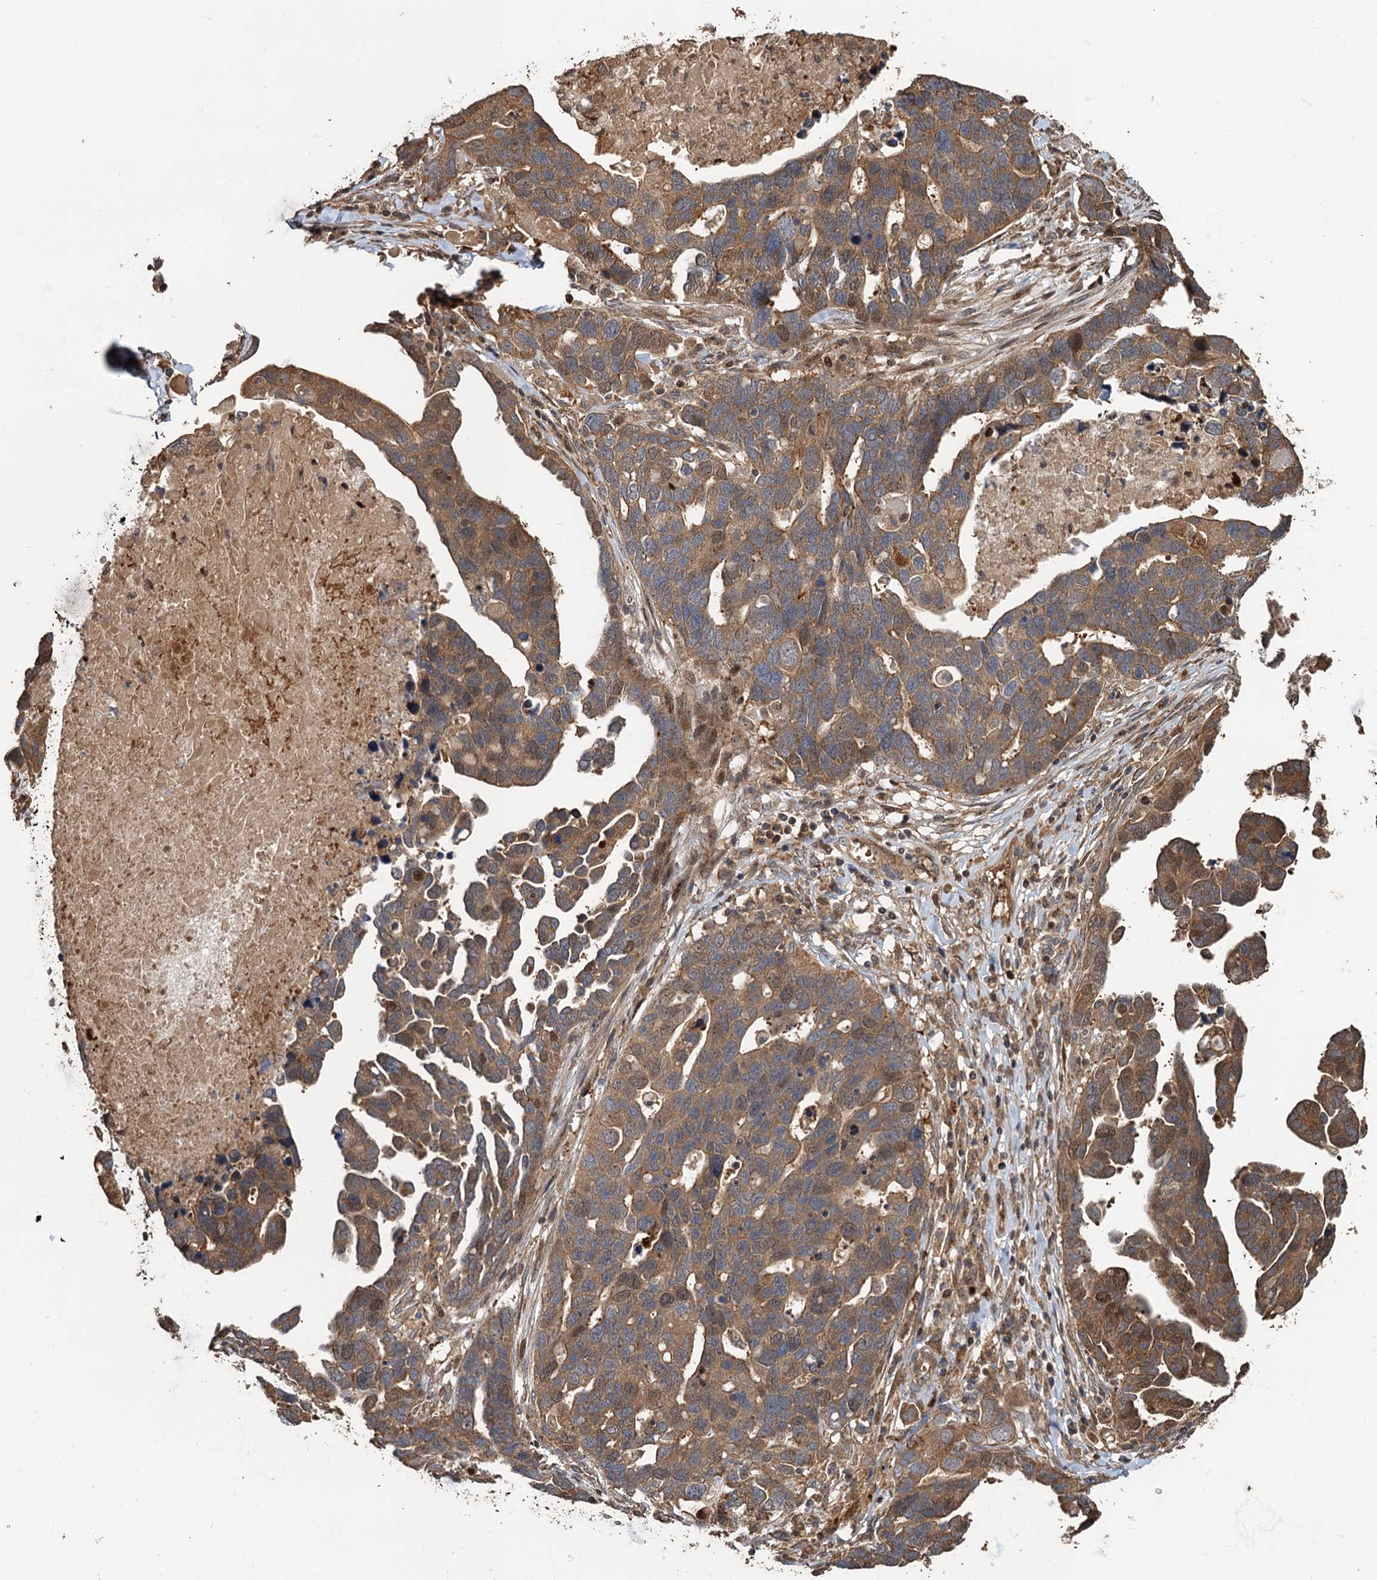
{"staining": {"intensity": "moderate", "quantity": ">75%", "location": "cytoplasmic/membranous"}, "tissue": "ovarian cancer", "cell_type": "Tumor cells", "image_type": "cancer", "snomed": [{"axis": "morphology", "description": "Cystadenocarcinoma, serous, NOS"}, {"axis": "topography", "description": "Ovary"}], "caption": "Ovarian cancer (serous cystadenocarcinoma) stained for a protein (brown) demonstrates moderate cytoplasmic/membranous positive positivity in approximately >75% of tumor cells.", "gene": "DEXI", "patient": {"sex": "female", "age": 54}}